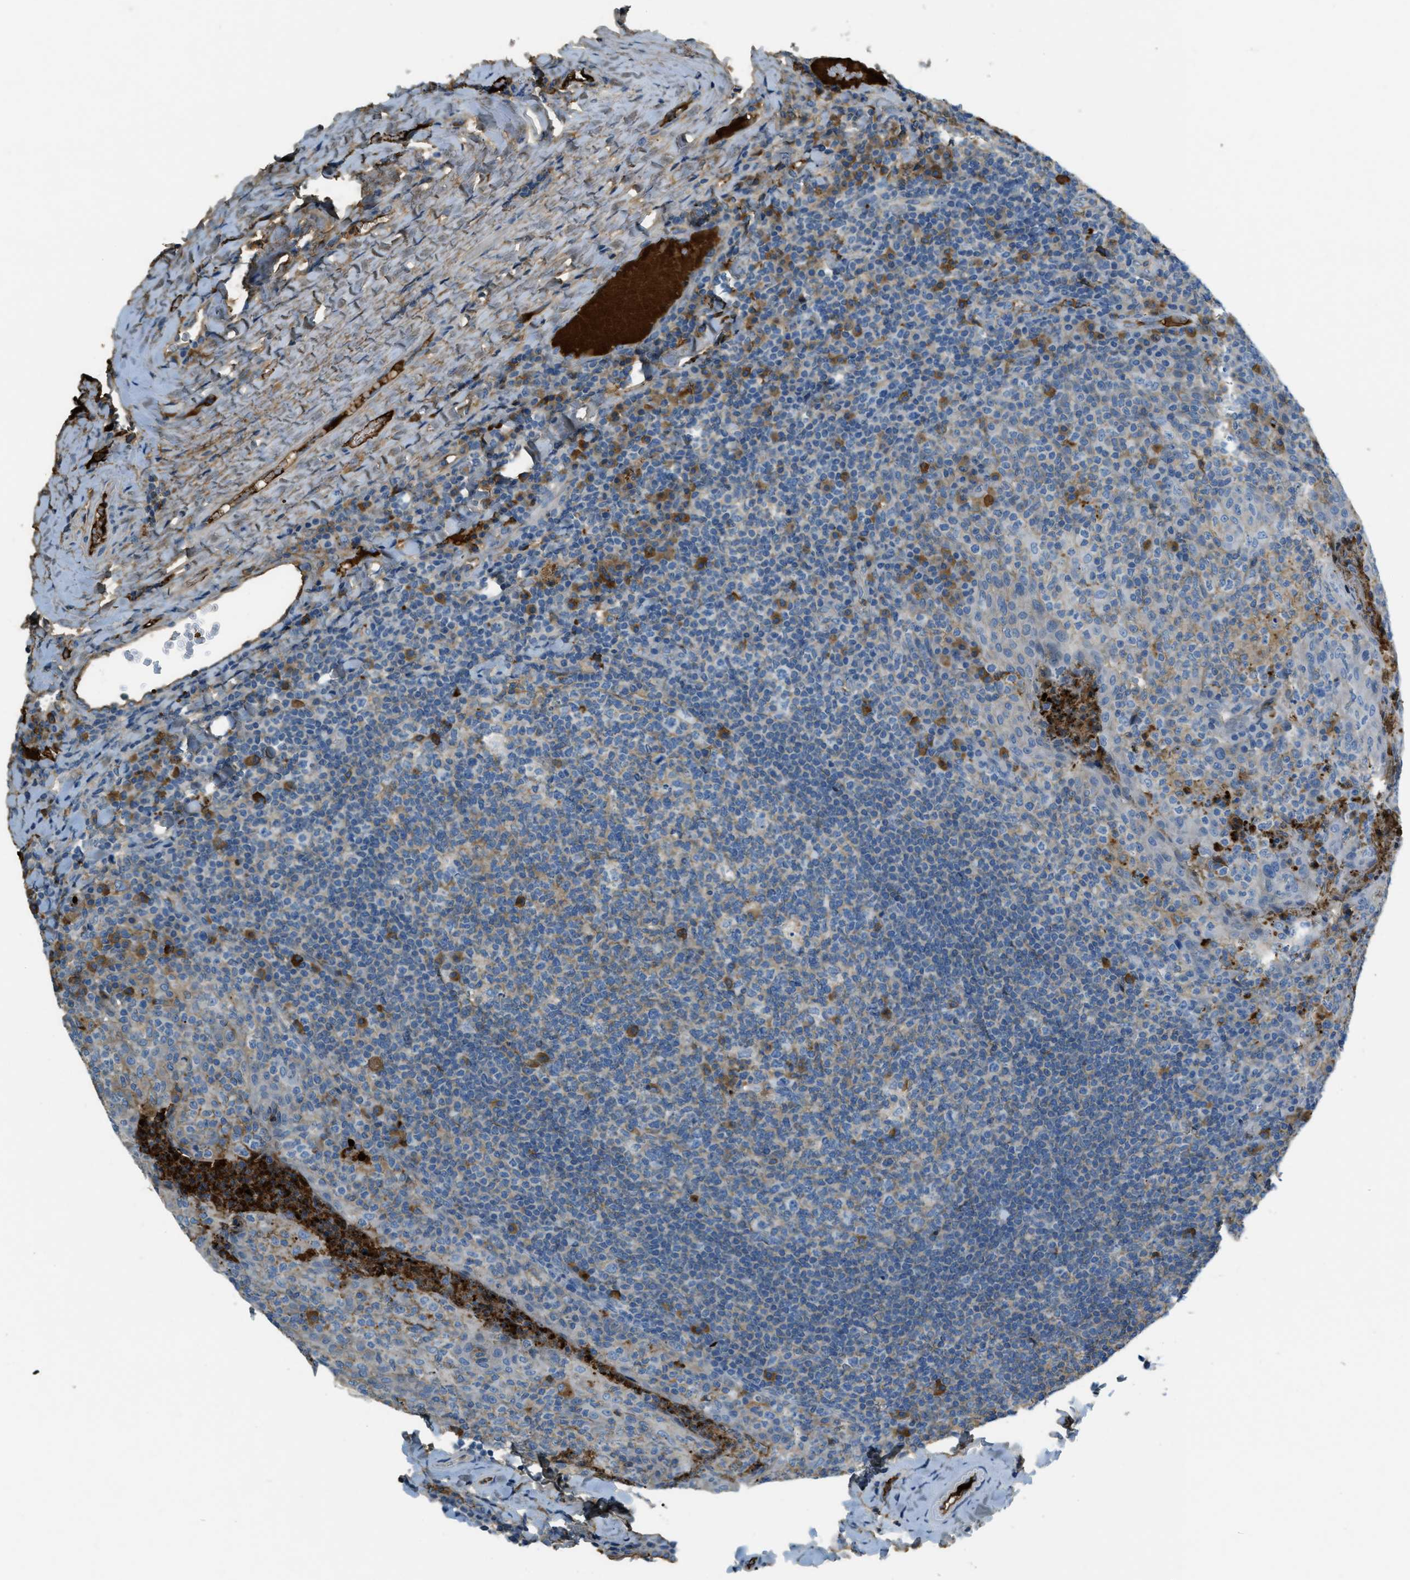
{"staining": {"intensity": "strong", "quantity": "<25%", "location": "cytoplasmic/membranous"}, "tissue": "tonsil", "cell_type": "Germinal center cells", "image_type": "normal", "snomed": [{"axis": "morphology", "description": "Normal tissue, NOS"}, {"axis": "topography", "description": "Tonsil"}], "caption": "Normal tonsil shows strong cytoplasmic/membranous positivity in about <25% of germinal center cells Nuclei are stained in blue..", "gene": "PRTN3", "patient": {"sex": "male", "age": 17}}